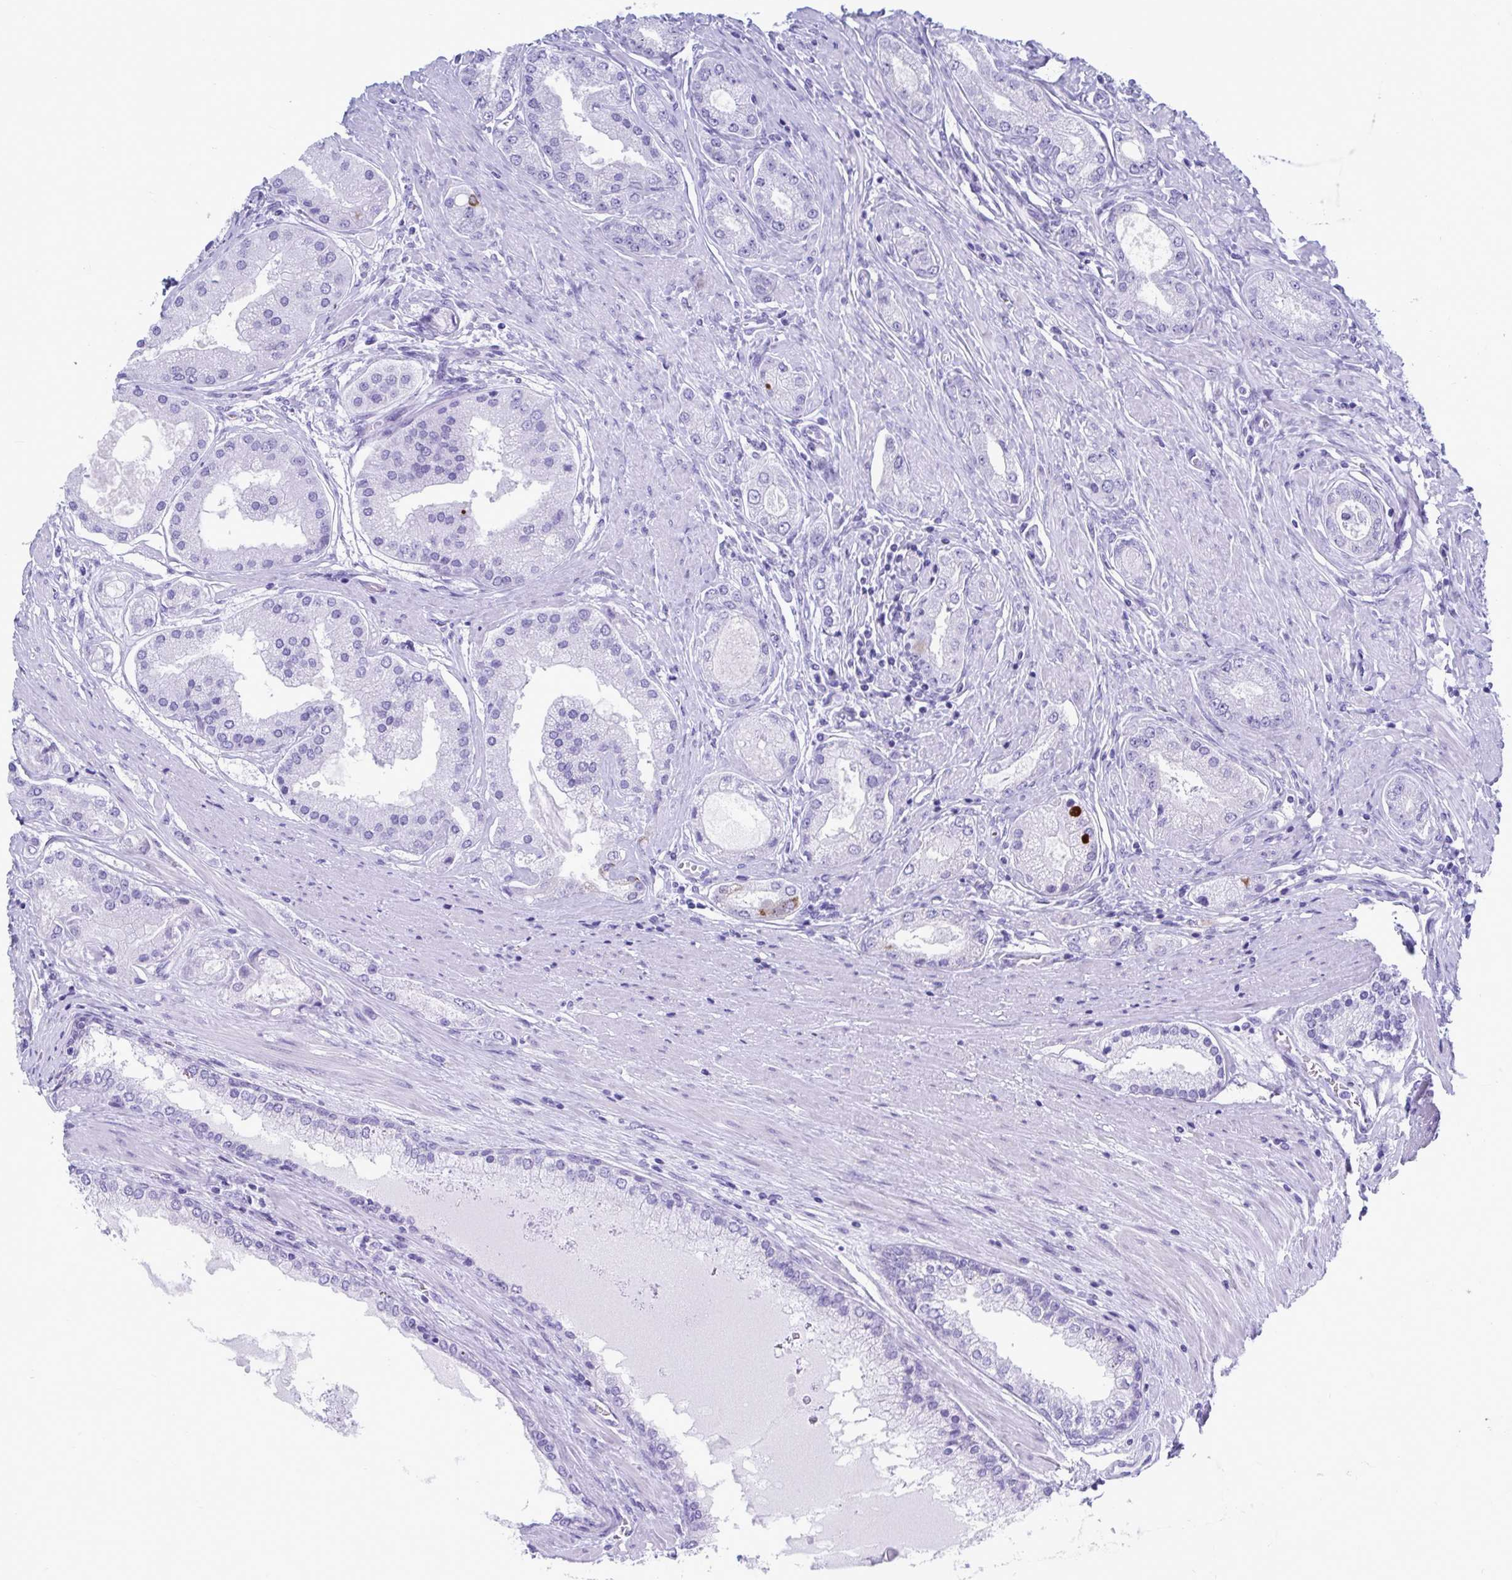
{"staining": {"intensity": "negative", "quantity": "none", "location": "none"}, "tissue": "prostate cancer", "cell_type": "Tumor cells", "image_type": "cancer", "snomed": [{"axis": "morphology", "description": "Adenocarcinoma, High grade"}, {"axis": "topography", "description": "Prostate"}], "caption": "An IHC micrograph of prostate adenocarcinoma (high-grade) is shown. There is no staining in tumor cells of prostate adenocarcinoma (high-grade).", "gene": "TTC30B", "patient": {"sex": "male", "age": 67}}